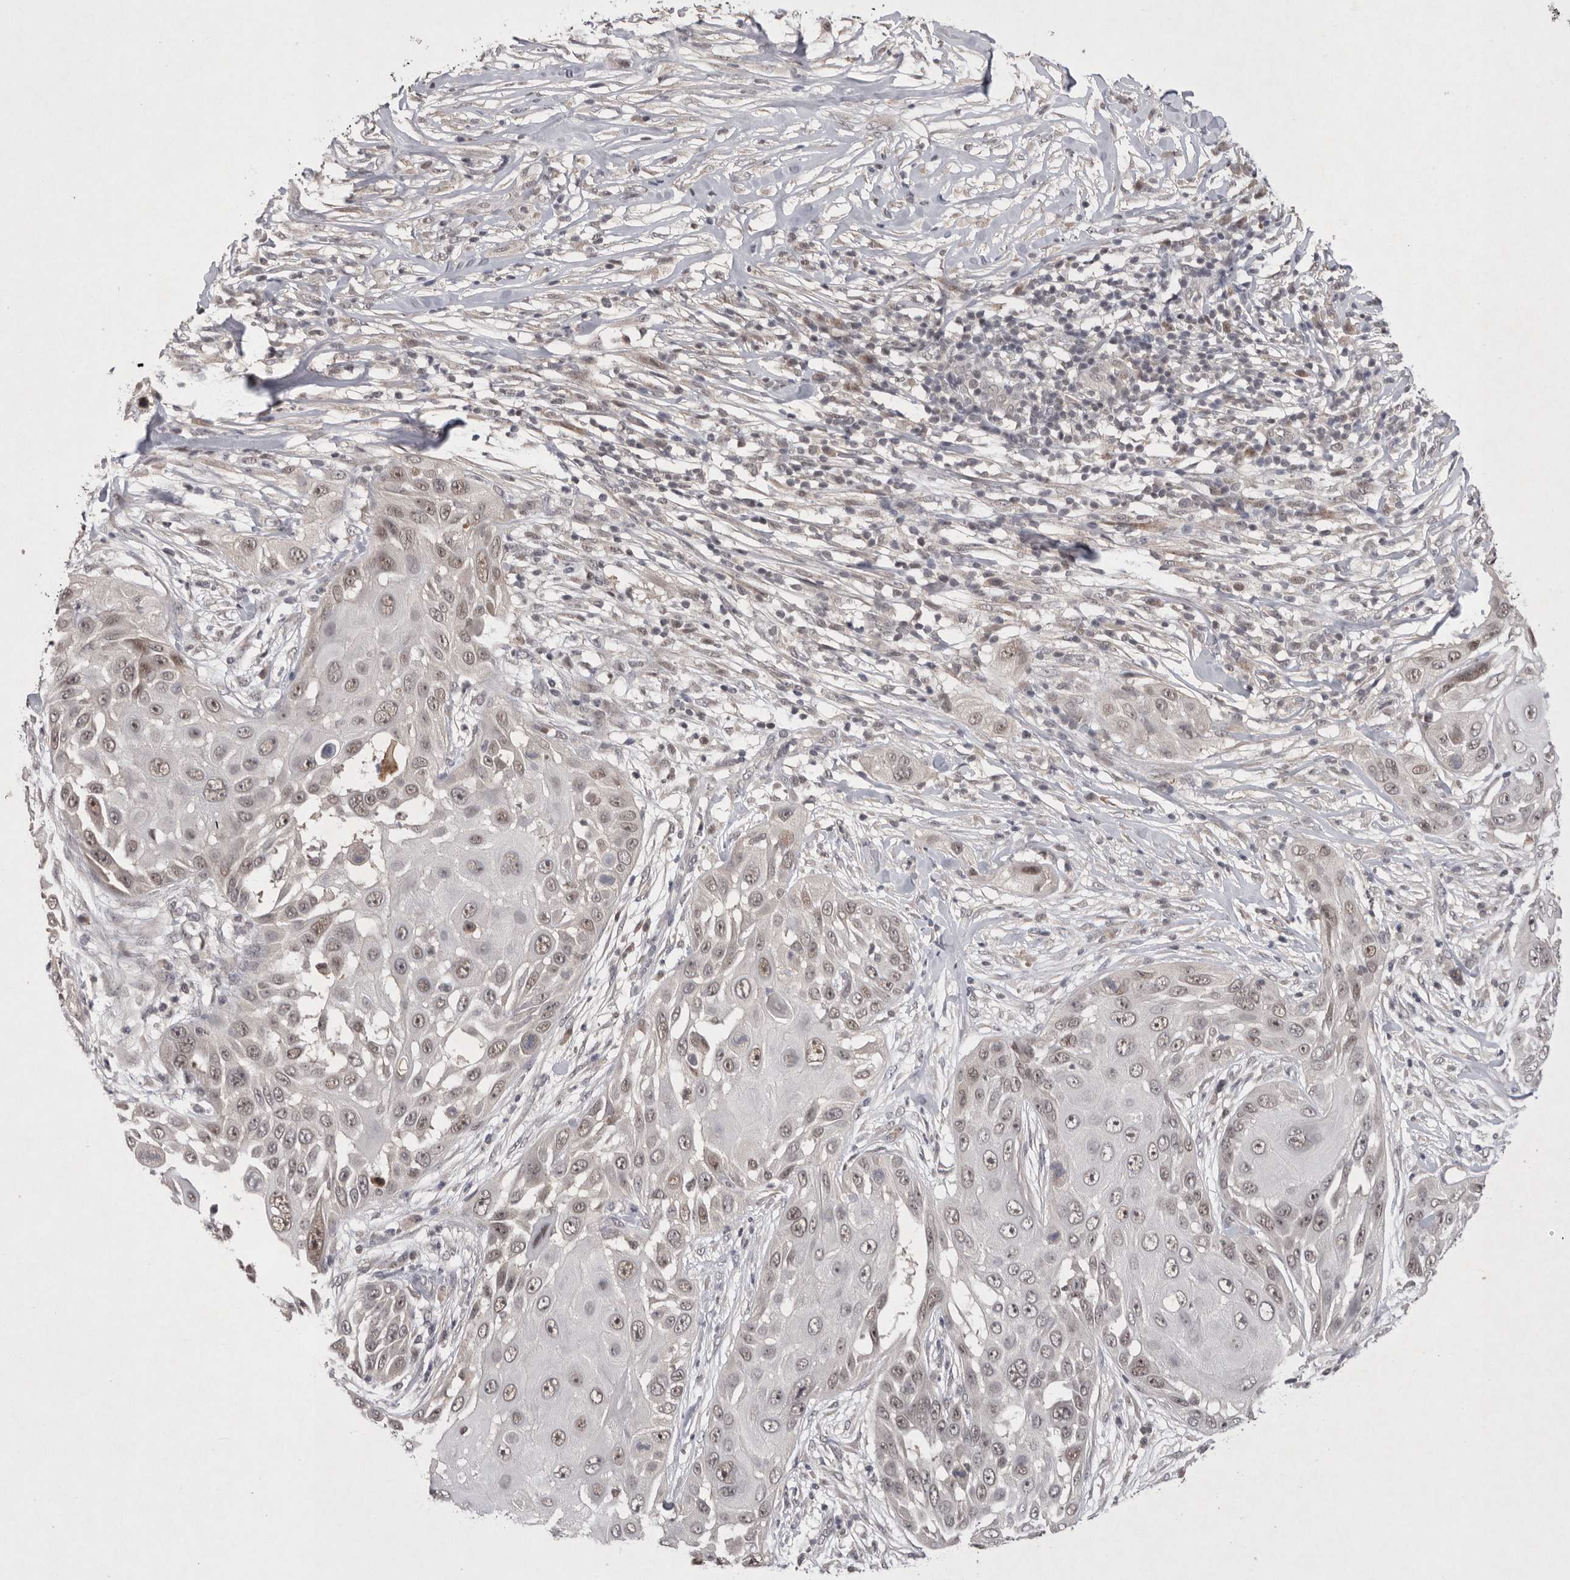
{"staining": {"intensity": "weak", "quantity": ">75%", "location": "nuclear"}, "tissue": "skin cancer", "cell_type": "Tumor cells", "image_type": "cancer", "snomed": [{"axis": "morphology", "description": "Squamous cell carcinoma, NOS"}, {"axis": "topography", "description": "Skin"}], "caption": "Protein expression analysis of skin cancer (squamous cell carcinoma) demonstrates weak nuclear positivity in approximately >75% of tumor cells.", "gene": "HUS1", "patient": {"sex": "female", "age": 44}}